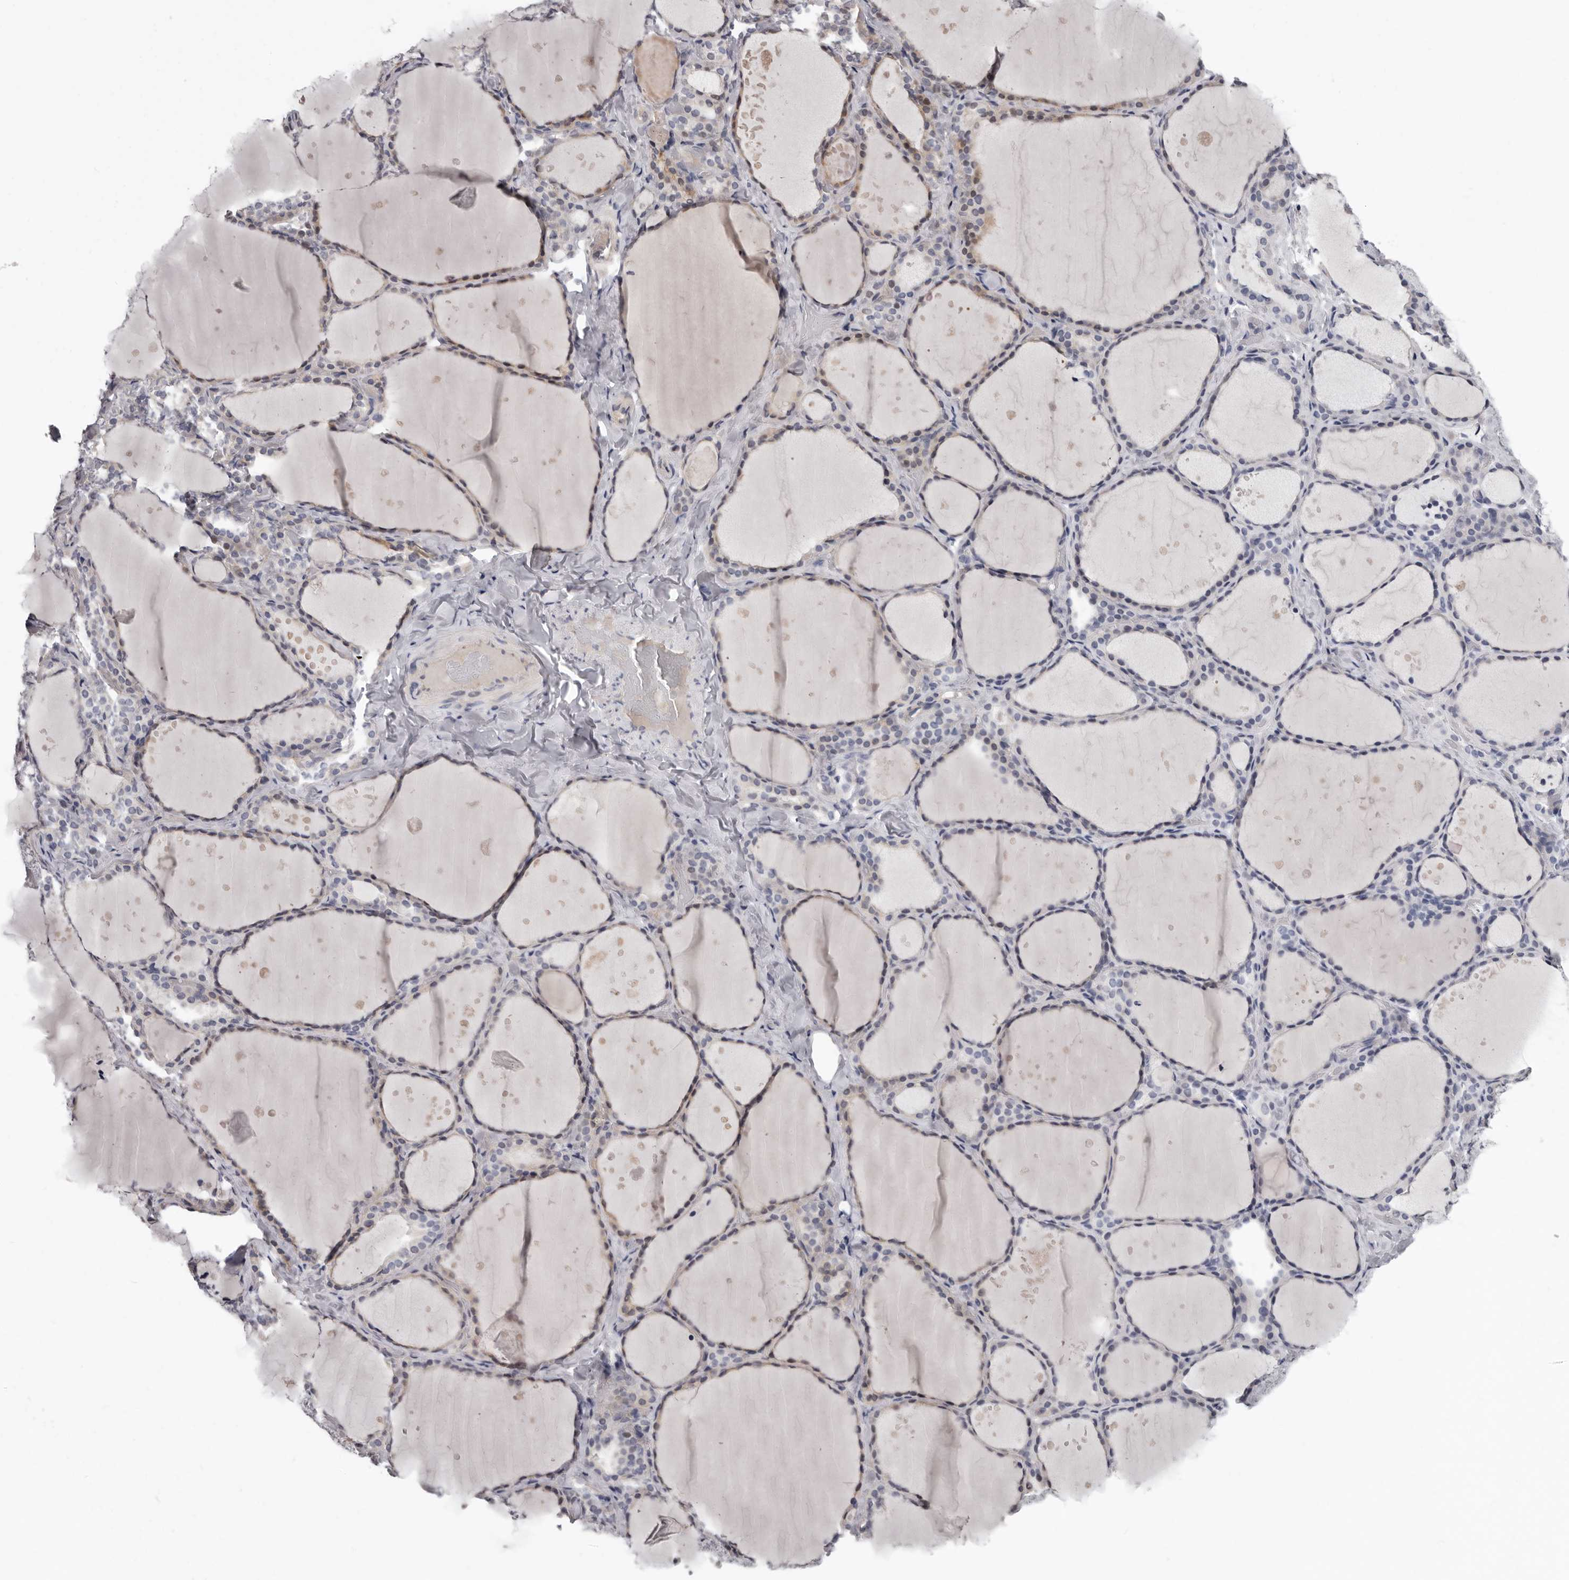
{"staining": {"intensity": "weak", "quantity": "25%-75%", "location": "cytoplasmic/membranous,nuclear"}, "tissue": "thyroid gland", "cell_type": "Glandular cells", "image_type": "normal", "snomed": [{"axis": "morphology", "description": "Normal tissue, NOS"}, {"axis": "topography", "description": "Thyroid gland"}], "caption": "DAB (3,3'-diaminobenzidine) immunohistochemical staining of normal thyroid gland demonstrates weak cytoplasmic/membranous,nuclear protein positivity in about 25%-75% of glandular cells. The protein is stained brown, and the nuclei are stained in blue (DAB IHC with brightfield microscopy, high magnification).", "gene": "RNF217", "patient": {"sex": "female", "age": 44}}